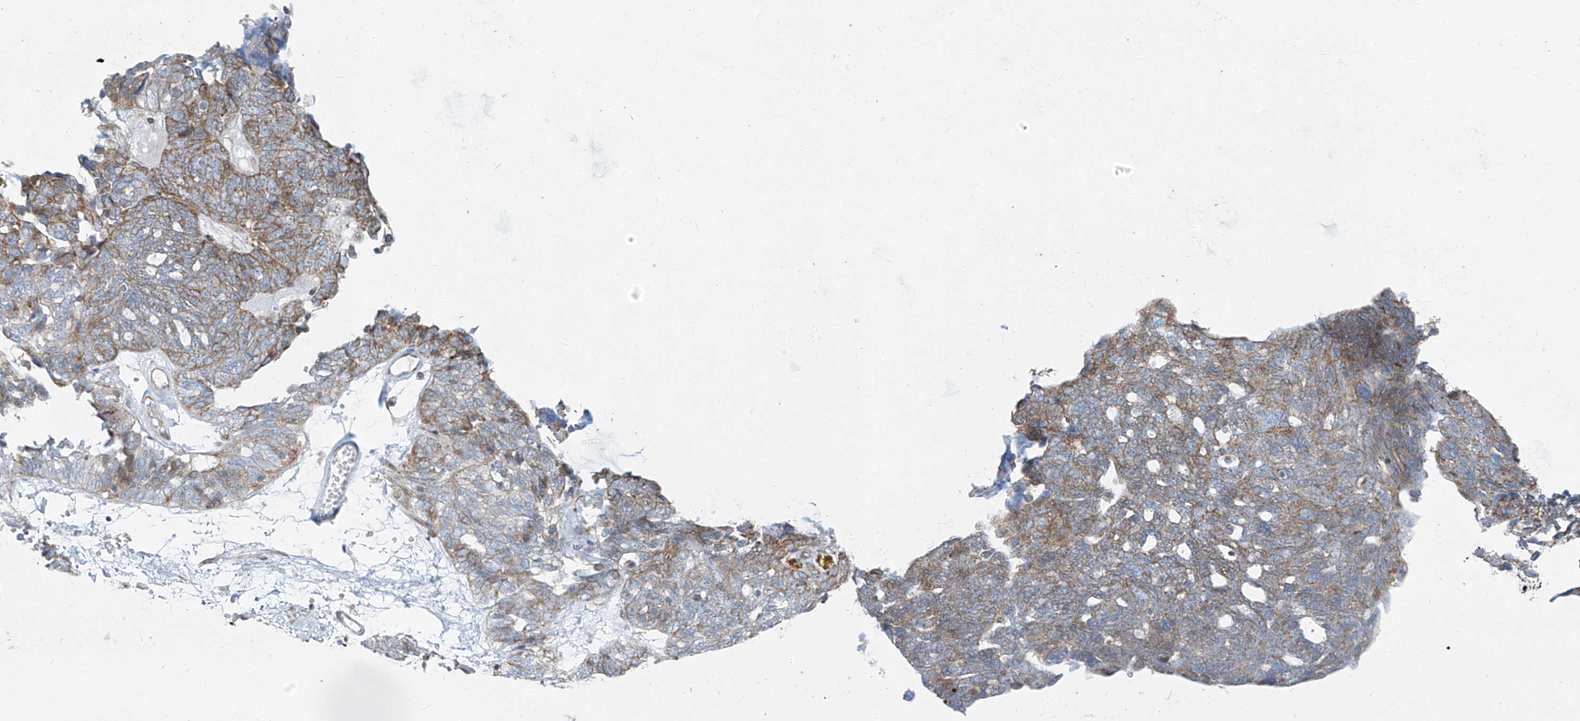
{"staining": {"intensity": "moderate", "quantity": "25%-75%", "location": "cytoplasmic/membranous"}, "tissue": "ovarian cancer", "cell_type": "Tumor cells", "image_type": "cancer", "snomed": [{"axis": "morphology", "description": "Cystadenocarcinoma, serous, NOS"}, {"axis": "topography", "description": "Ovary"}], "caption": "Serous cystadenocarcinoma (ovarian) was stained to show a protein in brown. There is medium levels of moderate cytoplasmic/membranous expression in about 25%-75% of tumor cells.", "gene": "HIC2", "patient": {"sex": "female", "age": 79}}